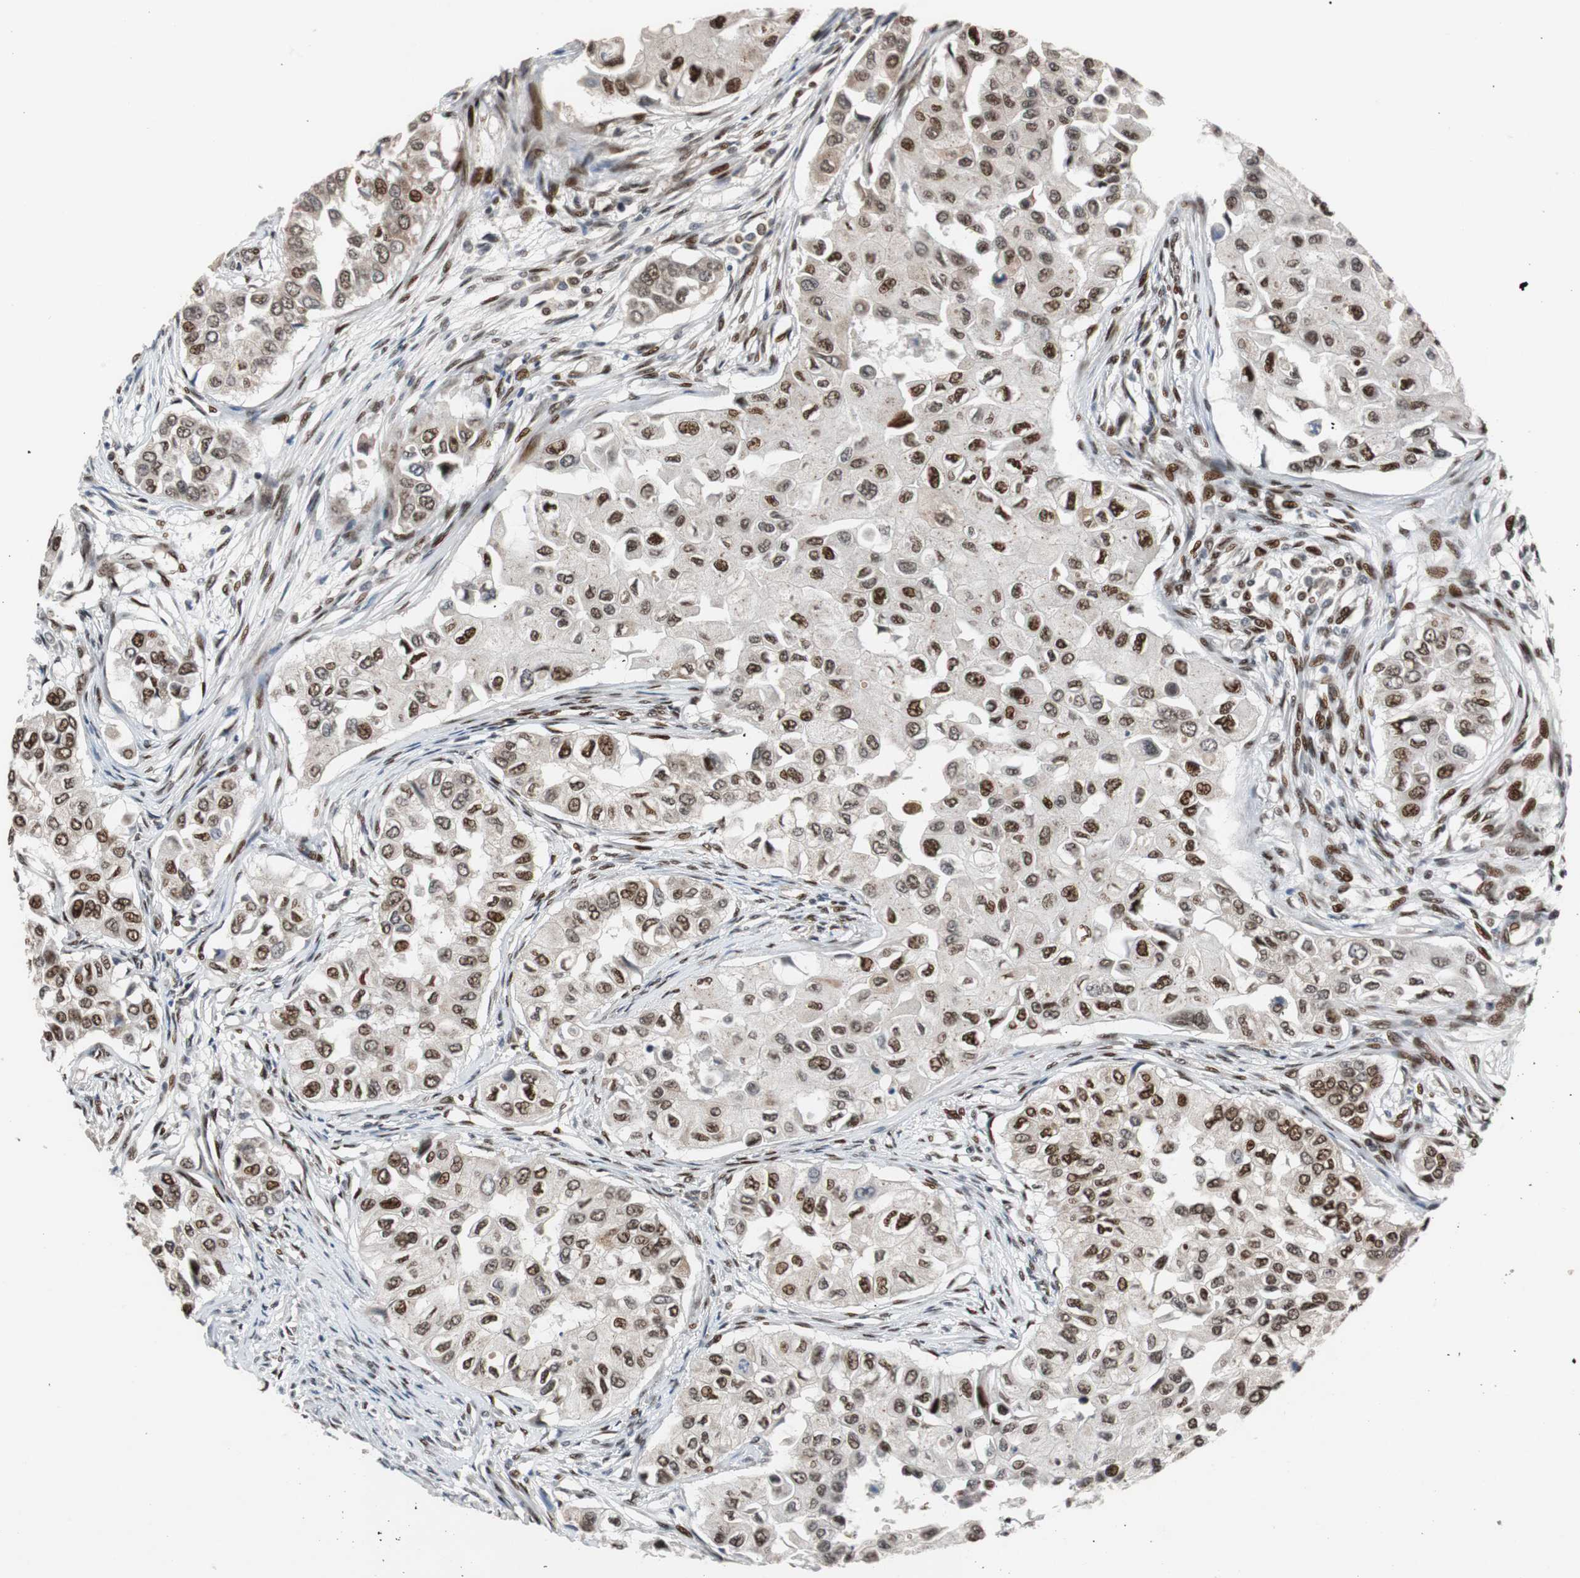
{"staining": {"intensity": "moderate", "quantity": ">75%", "location": "nuclear"}, "tissue": "breast cancer", "cell_type": "Tumor cells", "image_type": "cancer", "snomed": [{"axis": "morphology", "description": "Normal tissue, NOS"}, {"axis": "morphology", "description": "Duct carcinoma"}, {"axis": "topography", "description": "Breast"}], "caption": "Immunohistochemical staining of human breast cancer (invasive ductal carcinoma) shows moderate nuclear protein positivity in approximately >75% of tumor cells. (DAB (3,3'-diaminobenzidine) IHC with brightfield microscopy, high magnification).", "gene": "NBL1", "patient": {"sex": "female", "age": 49}}